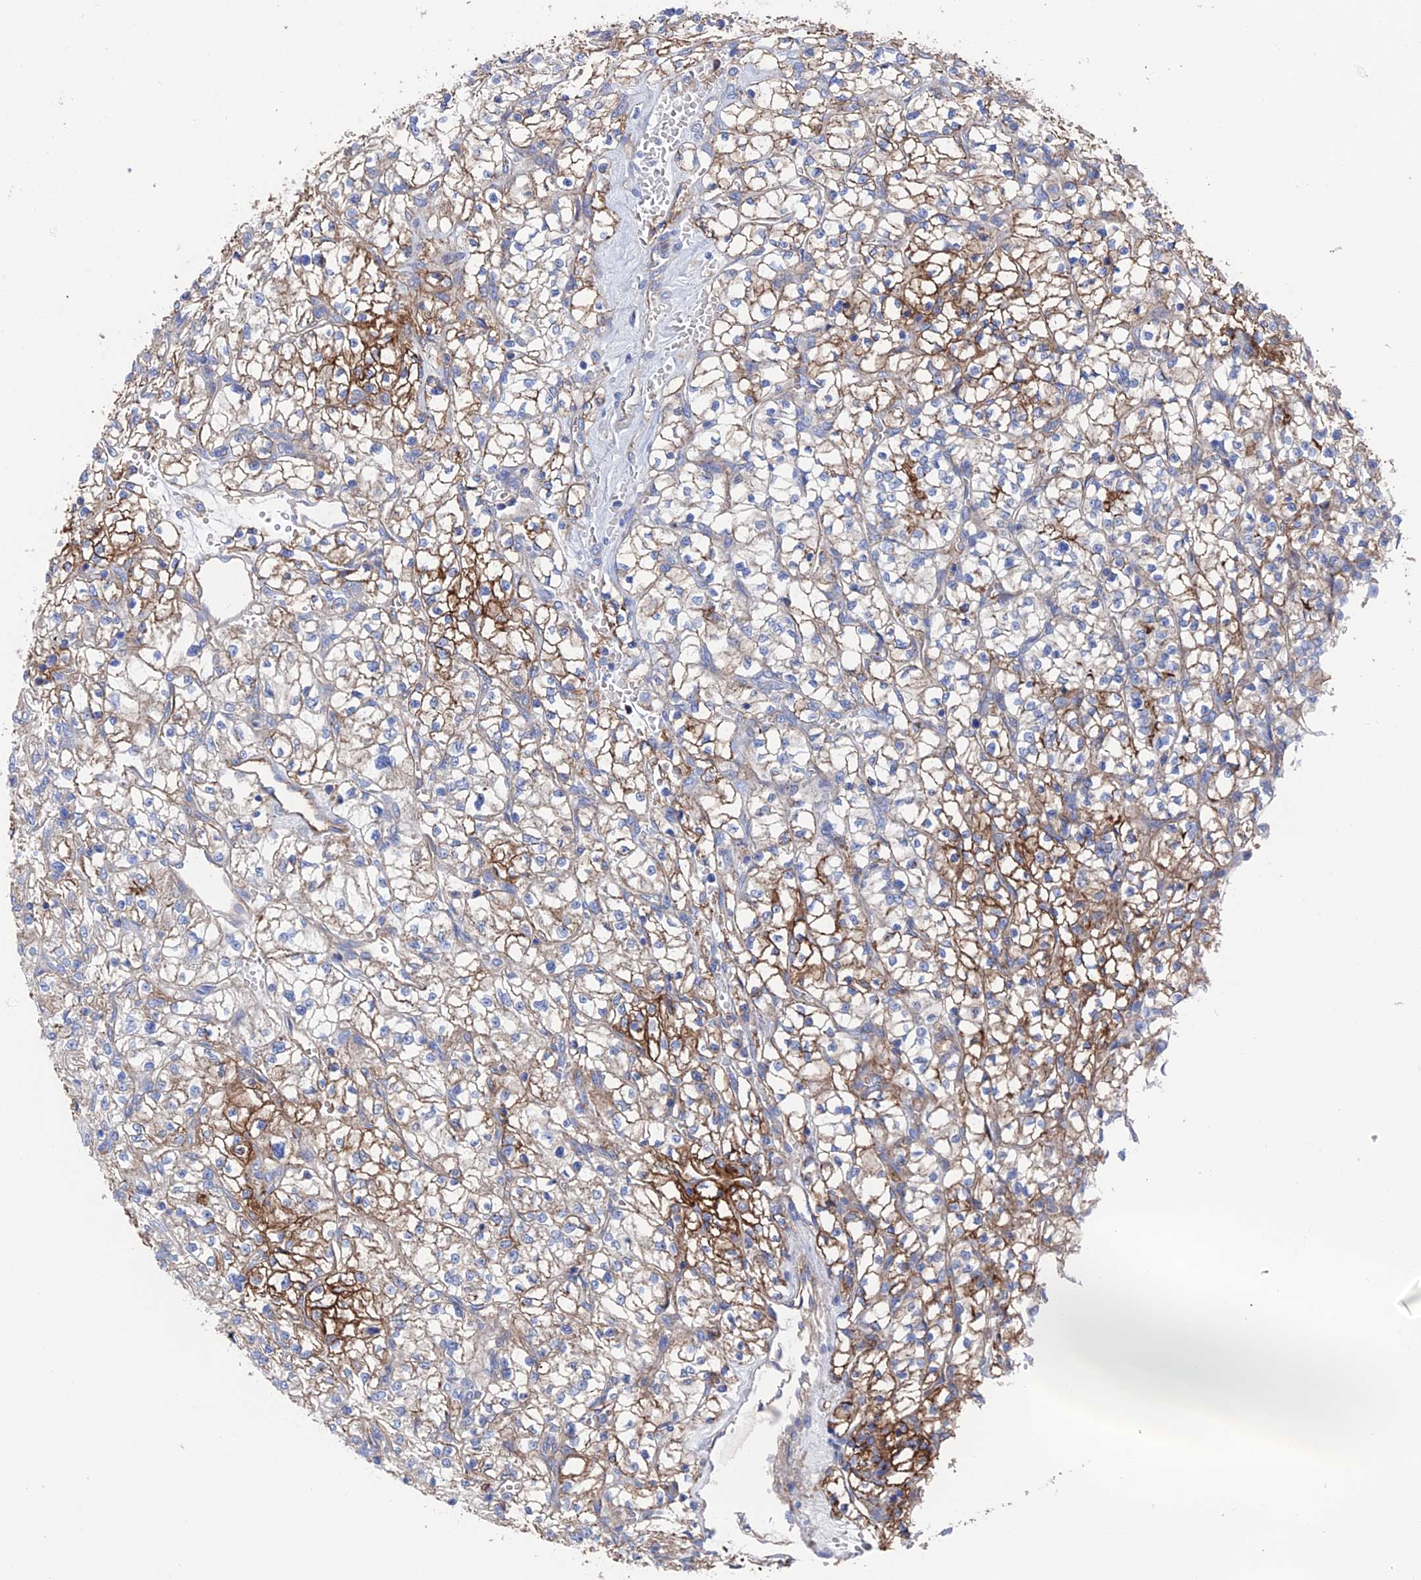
{"staining": {"intensity": "moderate", "quantity": "25%-75%", "location": "cytoplasmic/membranous"}, "tissue": "renal cancer", "cell_type": "Tumor cells", "image_type": "cancer", "snomed": [{"axis": "morphology", "description": "Adenocarcinoma, NOS"}, {"axis": "topography", "description": "Kidney"}], "caption": "Renal cancer (adenocarcinoma) was stained to show a protein in brown. There is medium levels of moderate cytoplasmic/membranous staining in about 25%-75% of tumor cells.", "gene": "SNX11", "patient": {"sex": "female", "age": 64}}